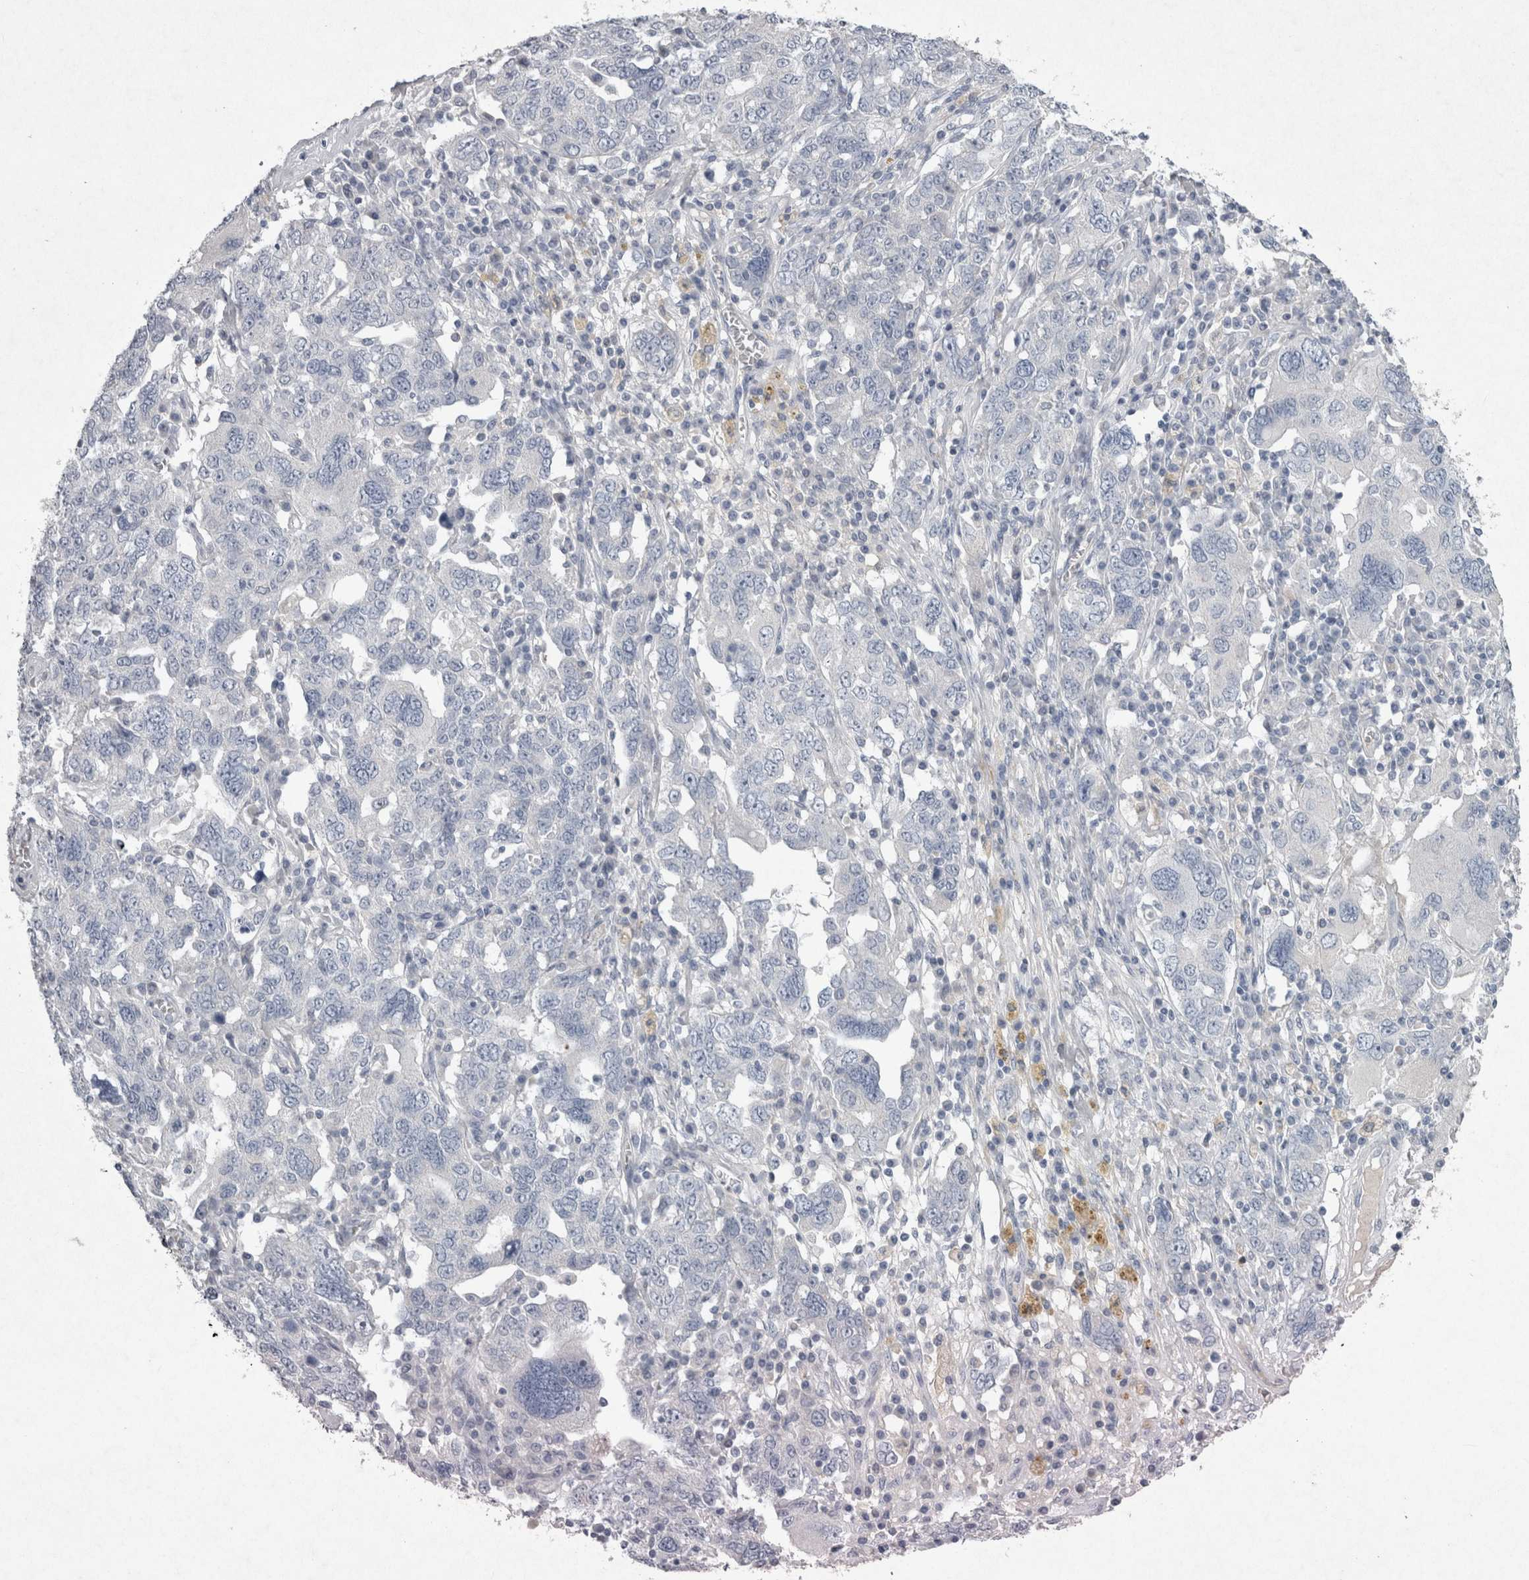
{"staining": {"intensity": "negative", "quantity": "none", "location": "none"}, "tissue": "ovarian cancer", "cell_type": "Tumor cells", "image_type": "cancer", "snomed": [{"axis": "morphology", "description": "Carcinoma, endometroid"}, {"axis": "topography", "description": "Ovary"}], "caption": "DAB immunohistochemical staining of ovarian cancer exhibits no significant staining in tumor cells. (DAB immunohistochemistry, high magnification).", "gene": "PDX1", "patient": {"sex": "female", "age": 62}}